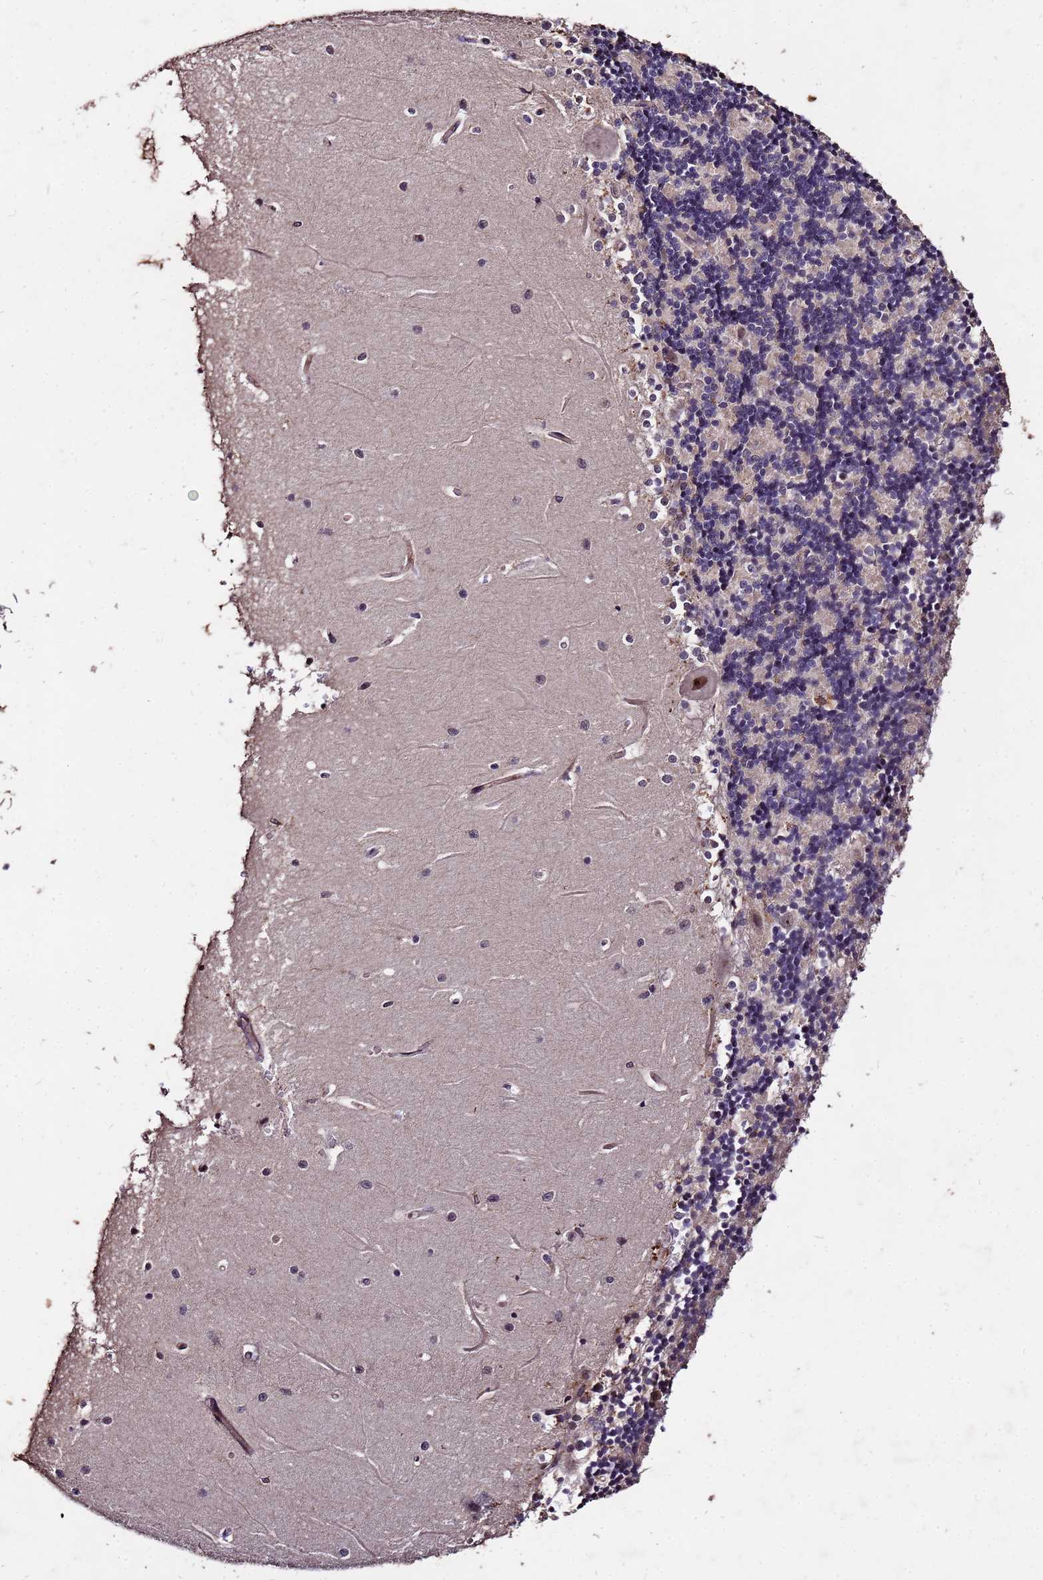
{"staining": {"intensity": "negative", "quantity": "none", "location": "none"}, "tissue": "cerebellum", "cell_type": "Cells in granular layer", "image_type": "normal", "snomed": [{"axis": "morphology", "description": "Normal tissue, NOS"}, {"axis": "topography", "description": "Cerebellum"}], "caption": "An immunohistochemistry photomicrograph of normal cerebellum is shown. There is no staining in cells in granular layer of cerebellum. (DAB (3,3'-diaminobenzidine) immunohistochemistry, high magnification).", "gene": "TOR4A", "patient": {"sex": "male", "age": 37}}